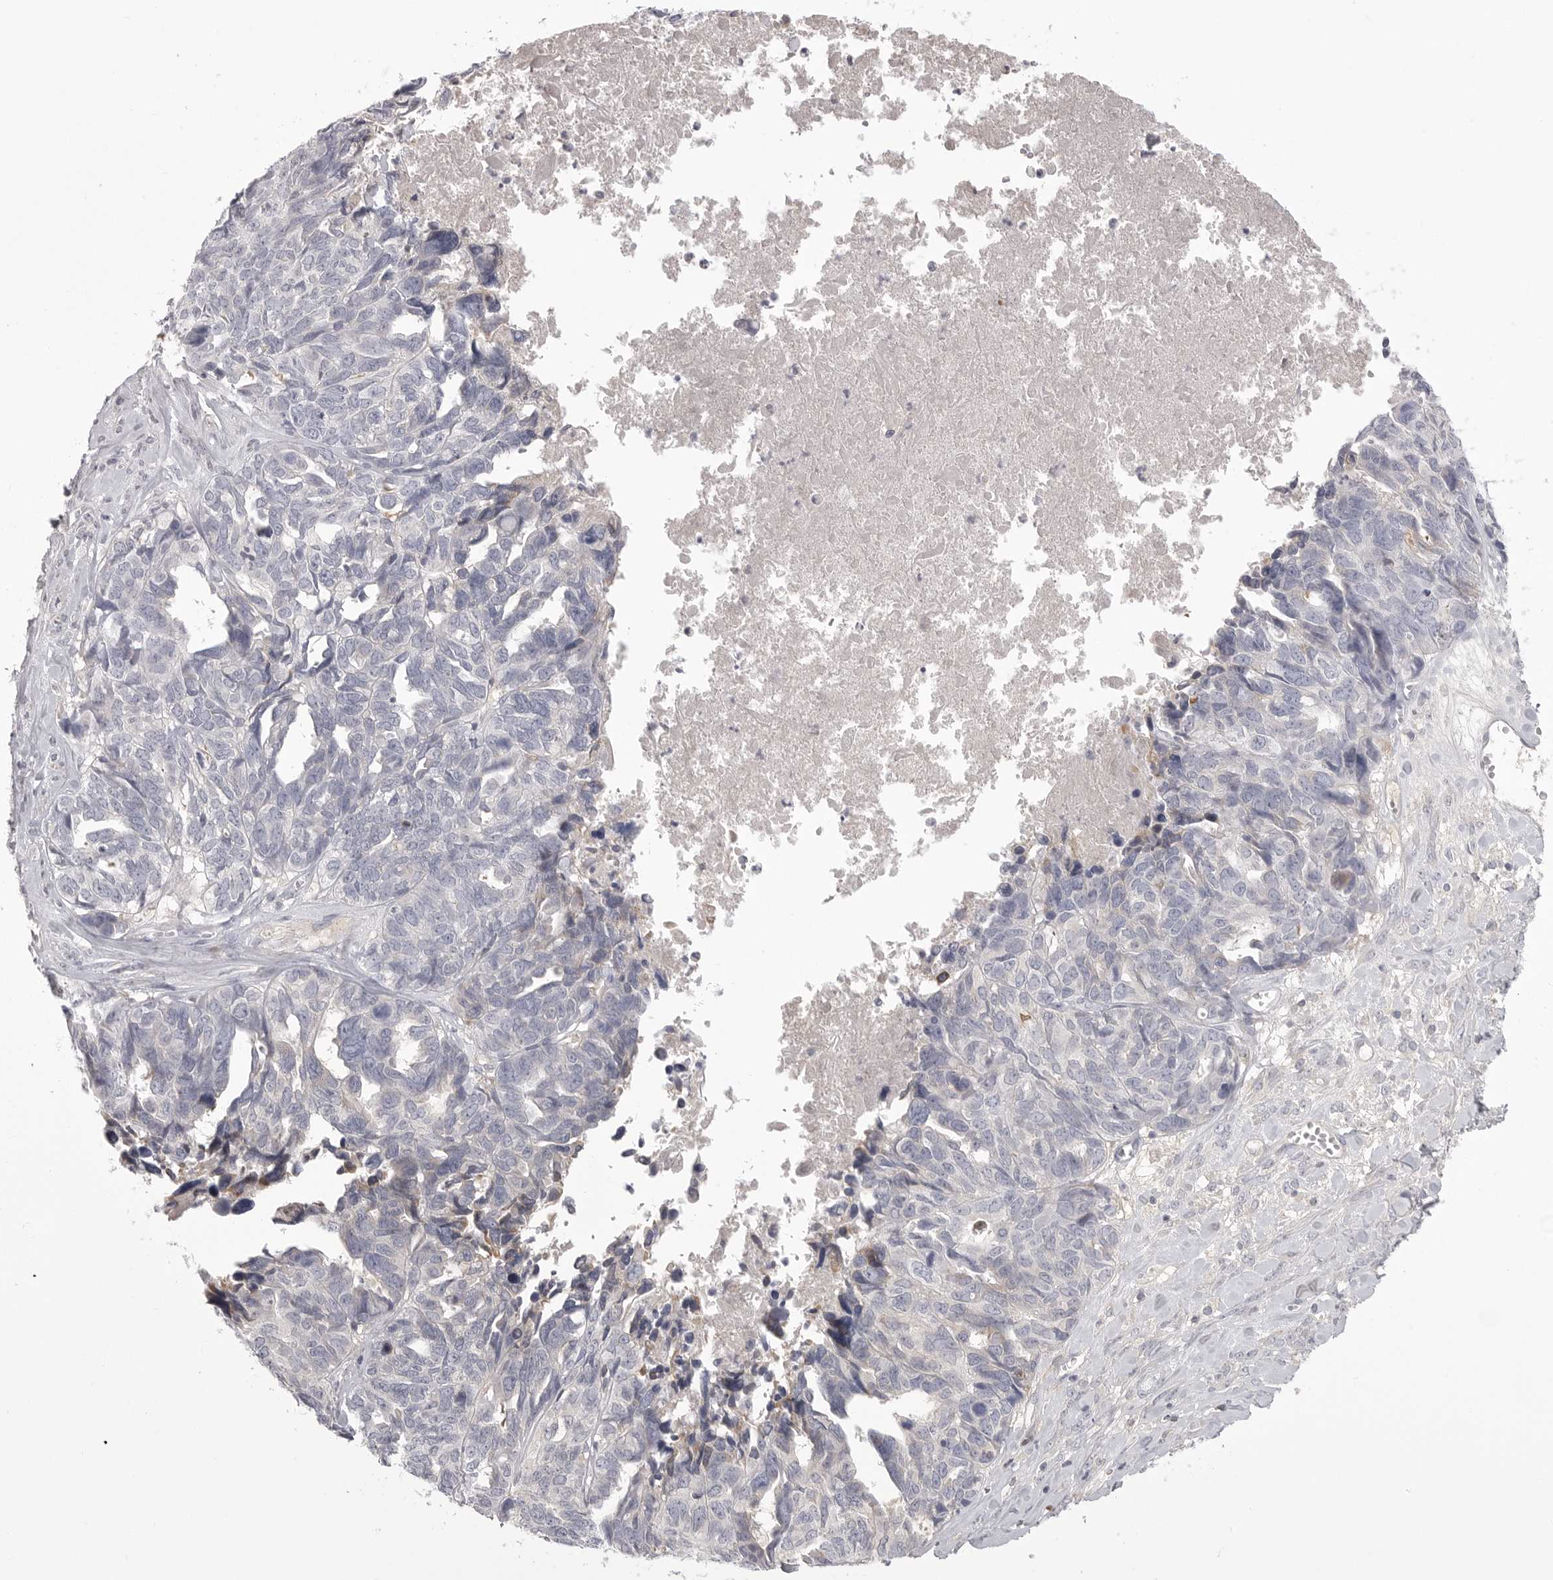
{"staining": {"intensity": "negative", "quantity": "none", "location": "none"}, "tissue": "ovarian cancer", "cell_type": "Tumor cells", "image_type": "cancer", "snomed": [{"axis": "morphology", "description": "Cystadenocarcinoma, serous, NOS"}, {"axis": "topography", "description": "Ovary"}], "caption": "This is an IHC micrograph of human ovarian cancer. There is no staining in tumor cells.", "gene": "FKBP2", "patient": {"sex": "female", "age": 79}}